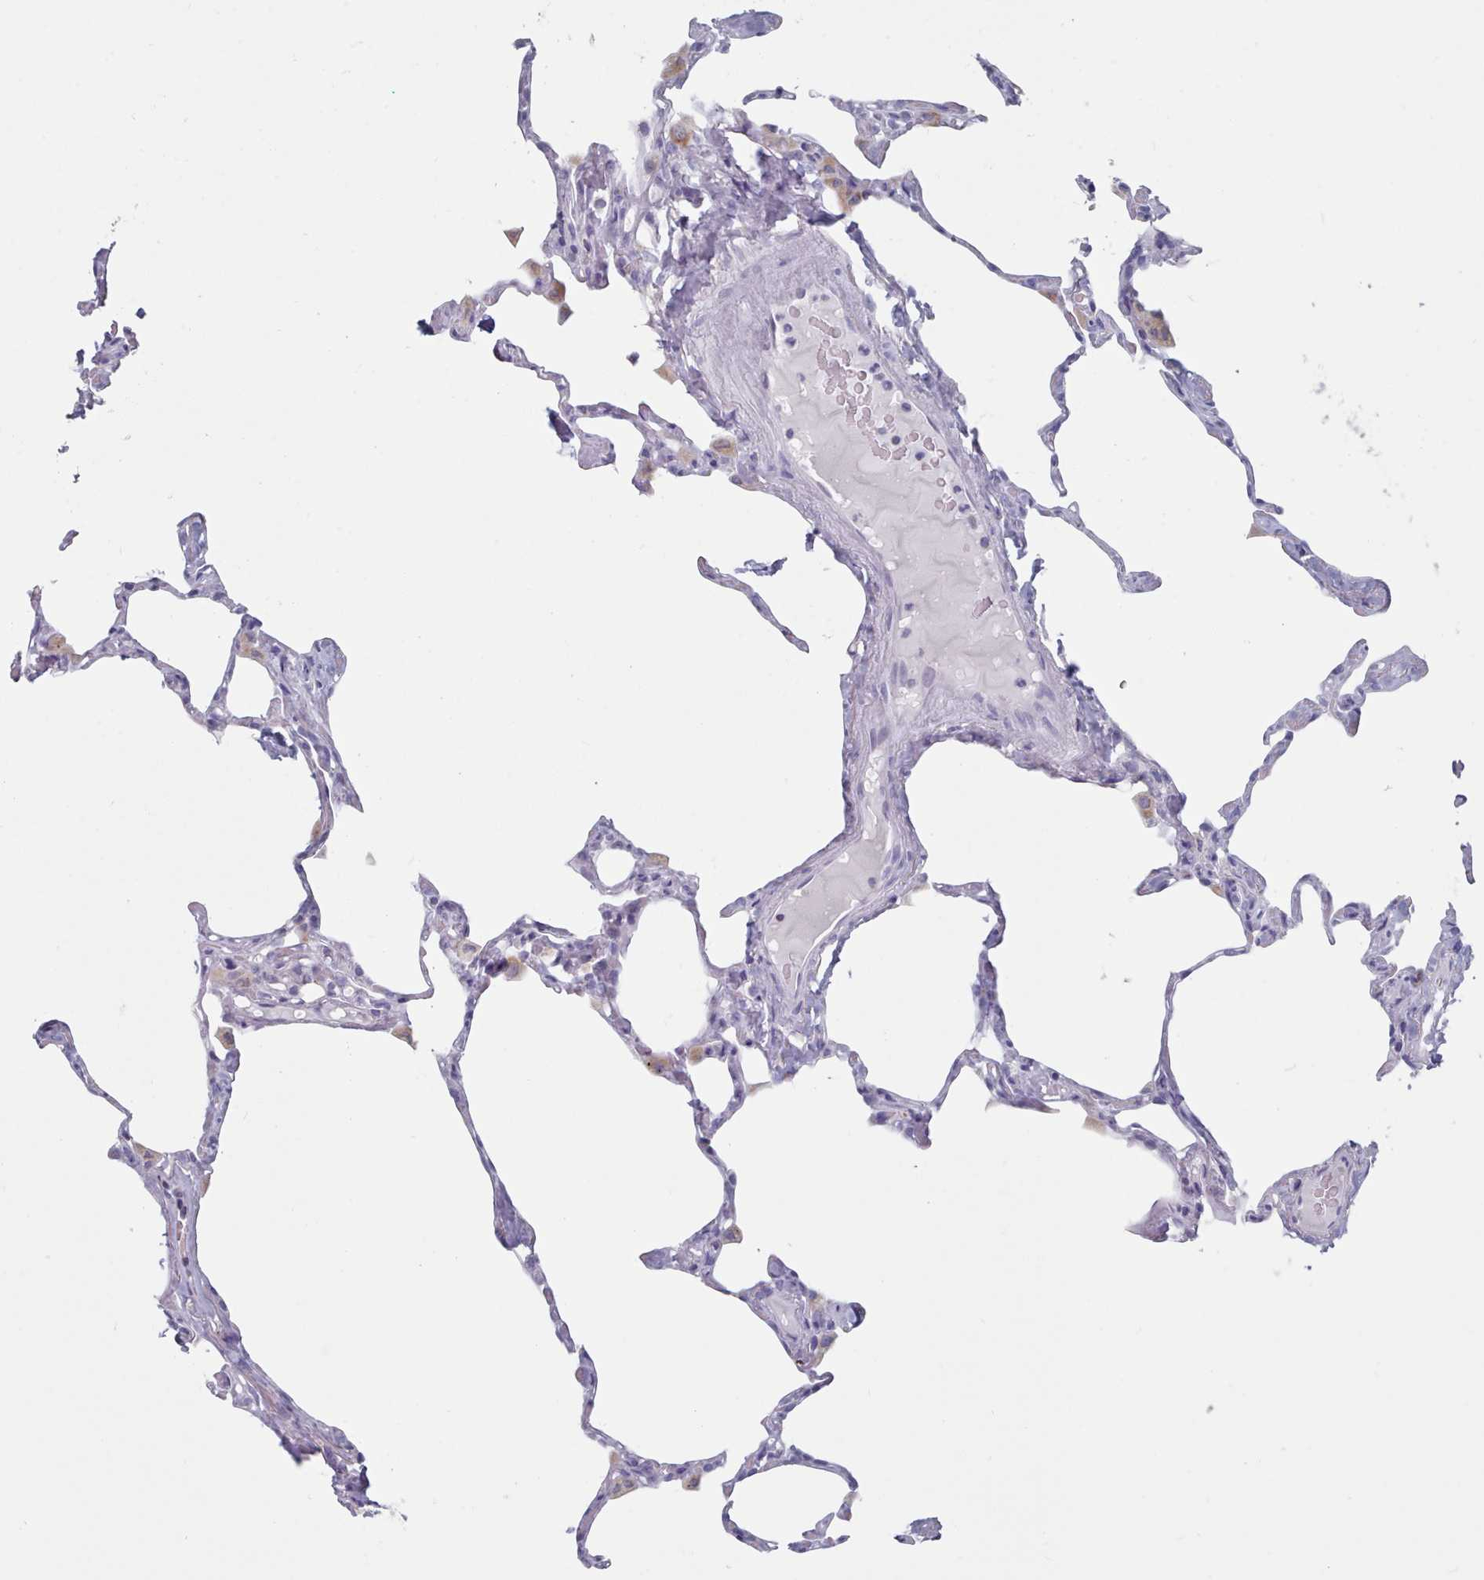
{"staining": {"intensity": "negative", "quantity": "none", "location": "none"}, "tissue": "lung", "cell_type": "Alveolar cells", "image_type": "normal", "snomed": [{"axis": "morphology", "description": "Normal tissue, NOS"}, {"axis": "topography", "description": "Lung"}], "caption": "Alveolar cells show no significant protein staining in benign lung.", "gene": "FAM170B", "patient": {"sex": "male", "age": 65}}